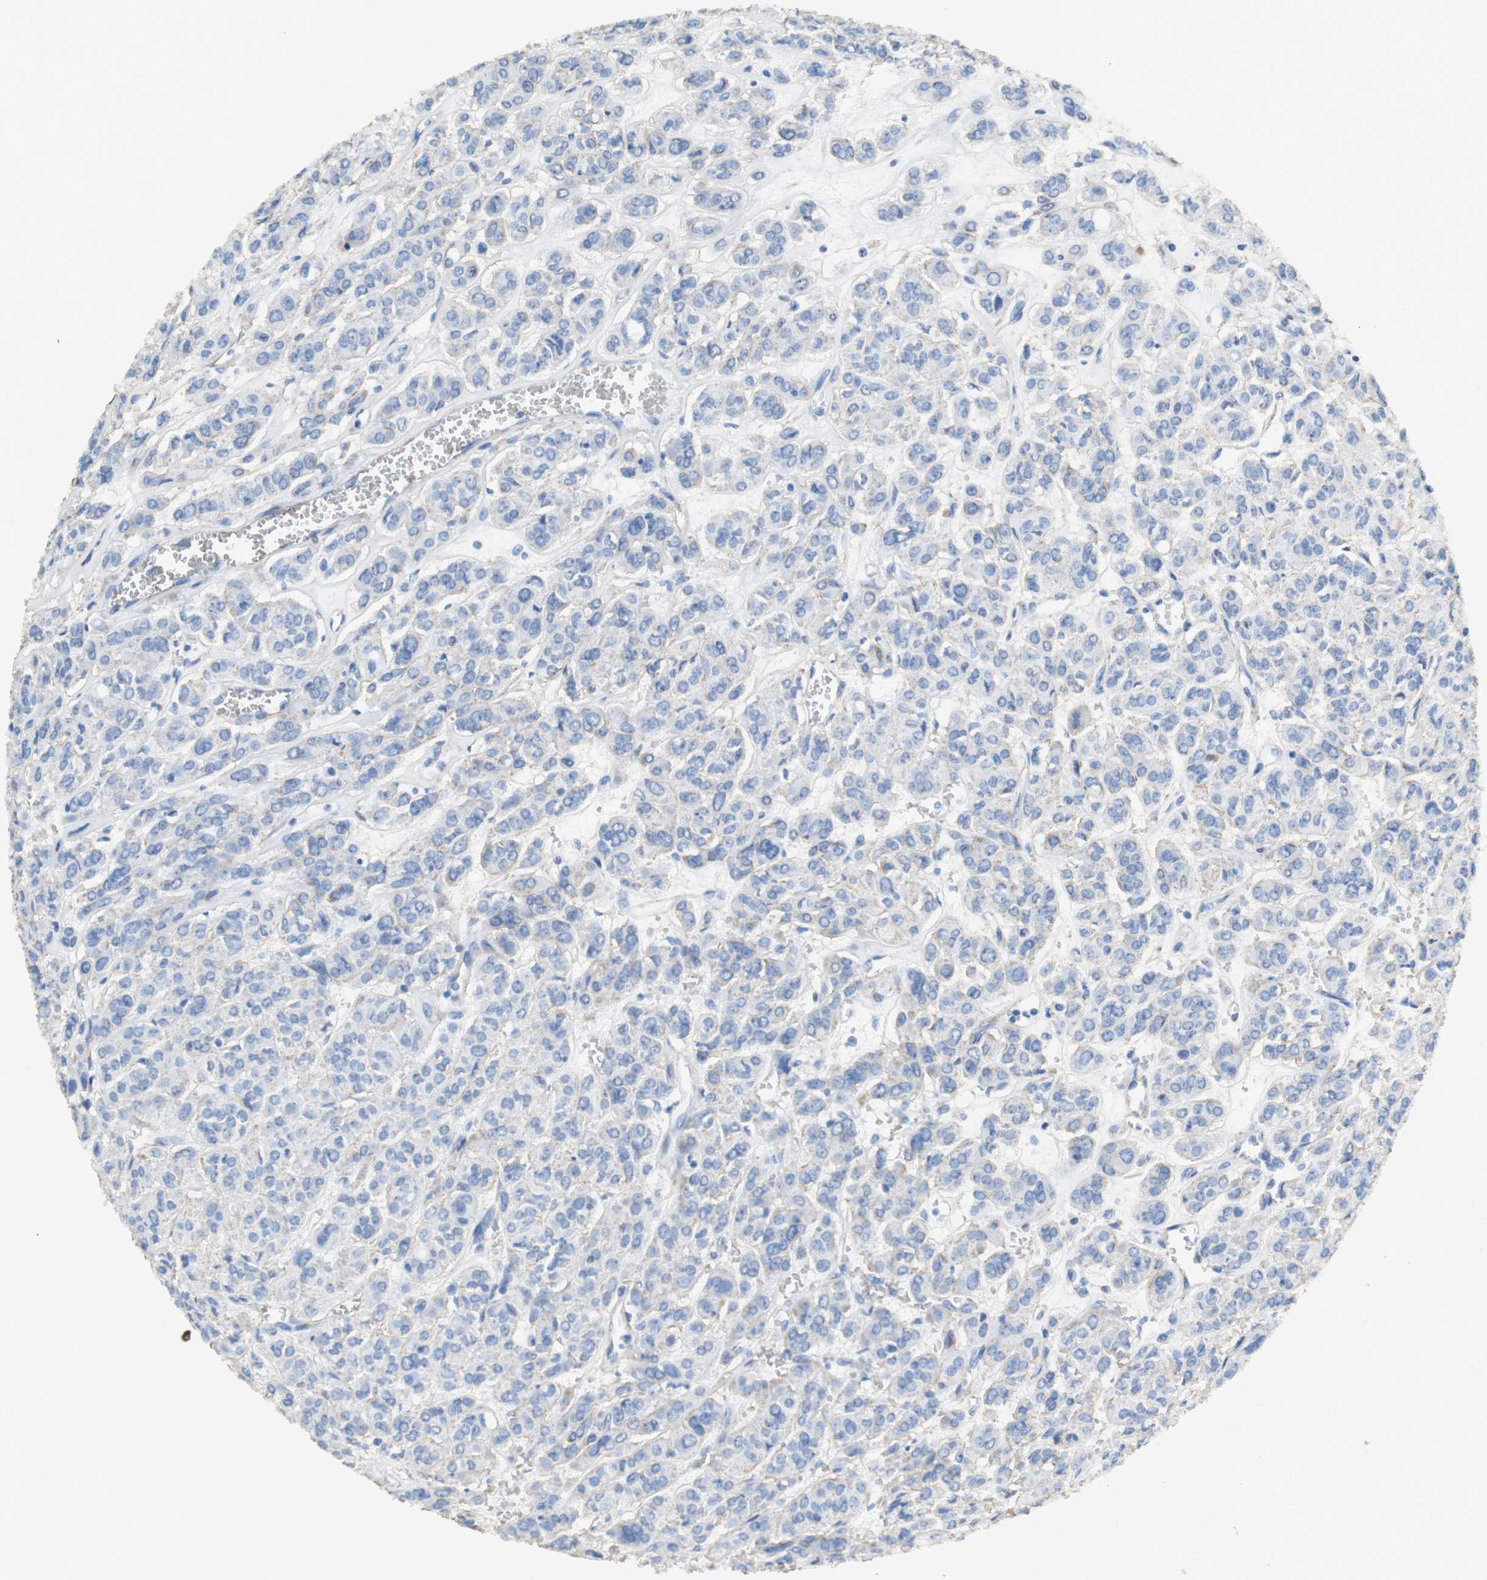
{"staining": {"intensity": "weak", "quantity": "25%-75%", "location": "cytoplasmic/membranous"}, "tissue": "thyroid cancer", "cell_type": "Tumor cells", "image_type": "cancer", "snomed": [{"axis": "morphology", "description": "Follicular adenoma carcinoma, NOS"}, {"axis": "topography", "description": "Thyroid gland"}], "caption": "Immunohistochemistry (IHC) staining of thyroid follicular adenoma carcinoma, which displays low levels of weak cytoplasmic/membranous staining in approximately 25%-75% of tumor cells indicating weak cytoplasmic/membranous protein staining. The staining was performed using DAB (3,3'-diaminobenzidine) (brown) for protein detection and nuclei were counterstained in hematoxylin (blue).", "gene": "NNT", "patient": {"sex": "female", "age": 71}}